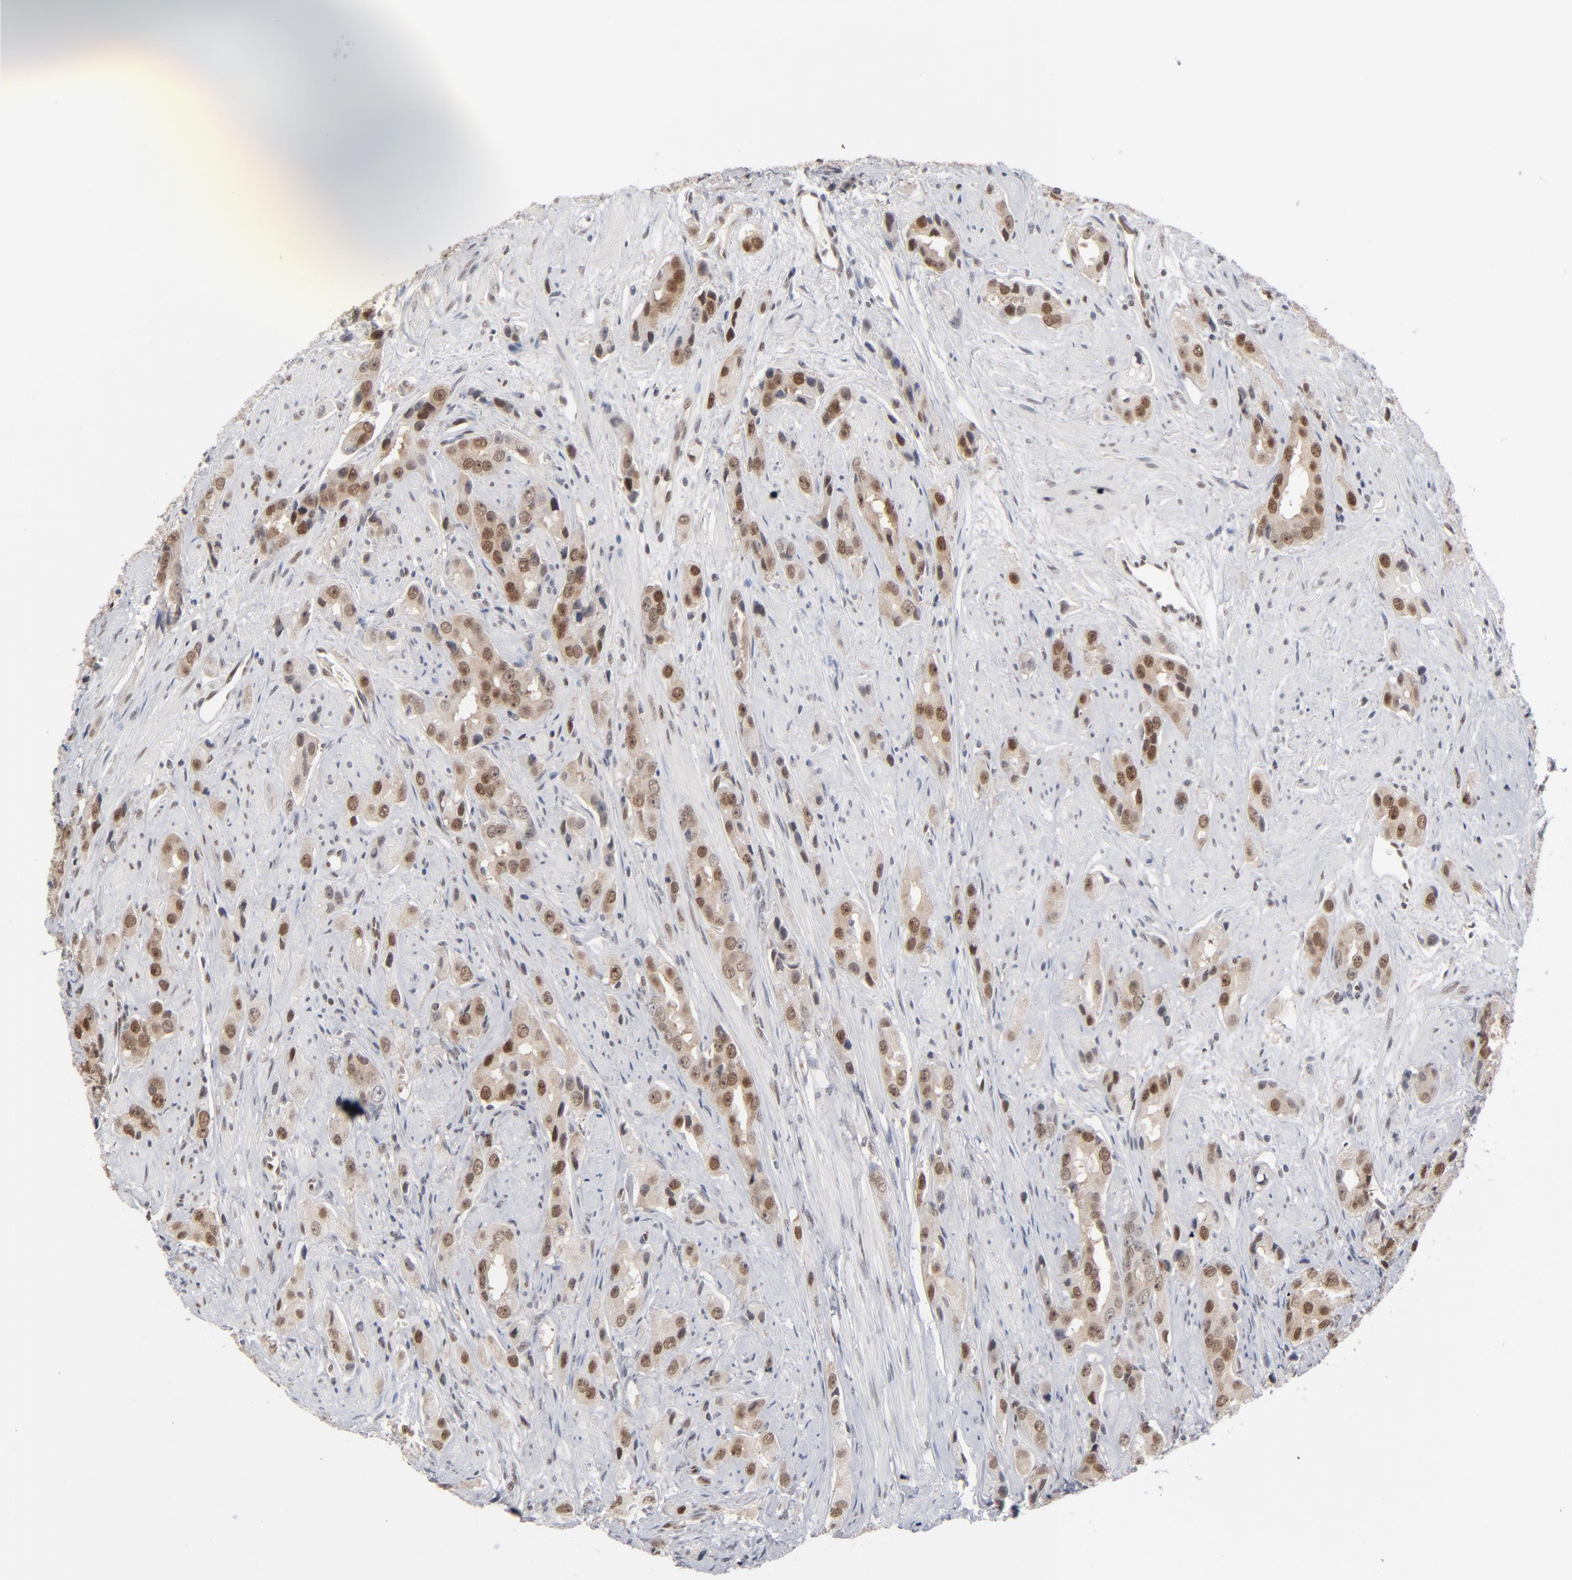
{"staining": {"intensity": "strong", "quantity": ">75%", "location": "cytoplasmic/membranous,nuclear"}, "tissue": "prostate cancer", "cell_type": "Tumor cells", "image_type": "cancer", "snomed": [{"axis": "morphology", "description": "Adenocarcinoma, Medium grade"}, {"axis": "topography", "description": "Prostate"}], "caption": "Adenocarcinoma (medium-grade) (prostate) stained with IHC shows strong cytoplasmic/membranous and nuclear expression in about >75% of tumor cells.", "gene": "IRF9", "patient": {"sex": "male", "age": 53}}